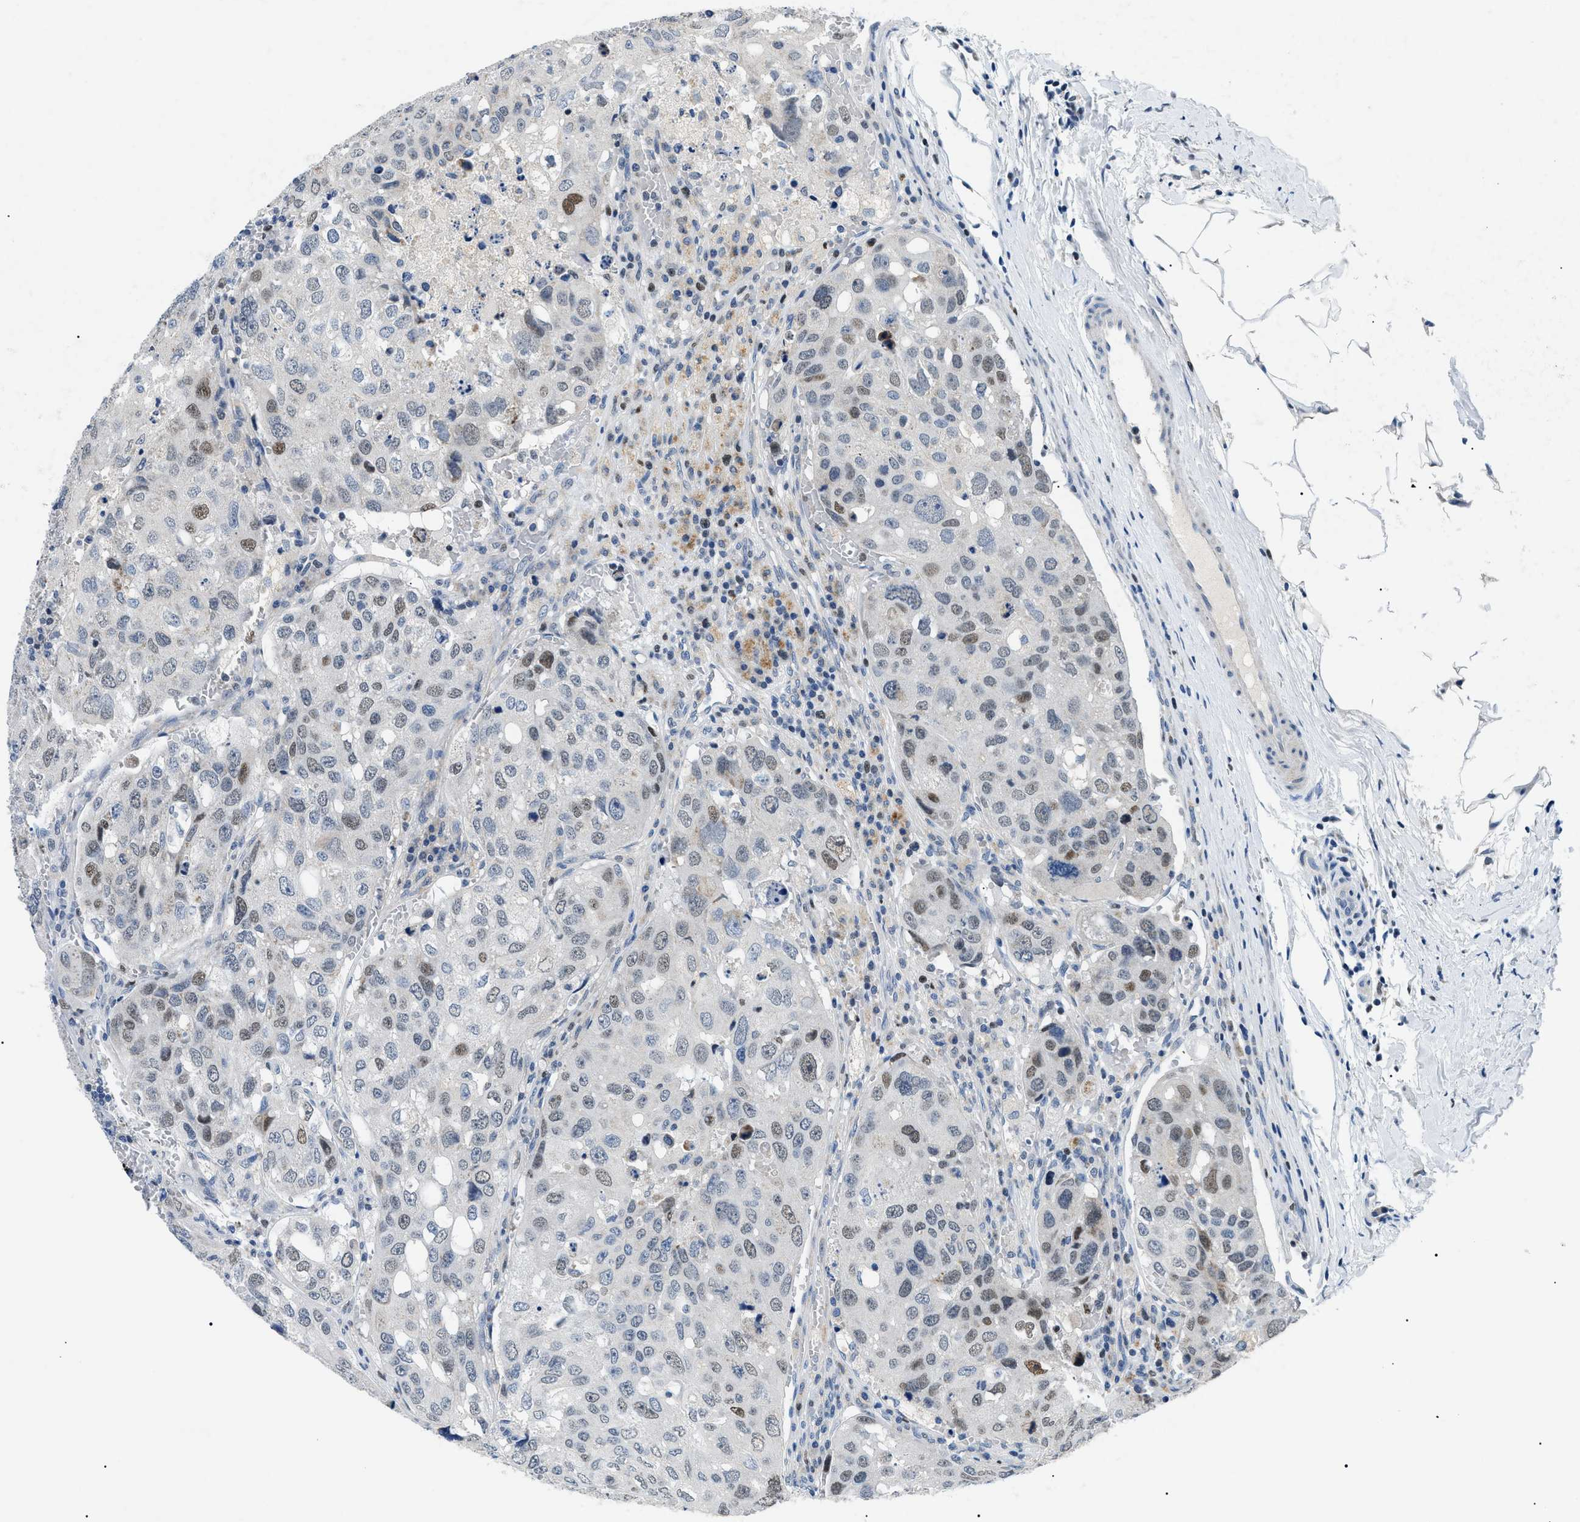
{"staining": {"intensity": "weak", "quantity": "25%-75%", "location": "nuclear"}, "tissue": "urothelial cancer", "cell_type": "Tumor cells", "image_type": "cancer", "snomed": [{"axis": "morphology", "description": "Urothelial carcinoma, High grade"}, {"axis": "topography", "description": "Lymph node"}, {"axis": "topography", "description": "Urinary bladder"}], "caption": "Protein expression analysis of human urothelial carcinoma (high-grade) reveals weak nuclear positivity in approximately 25%-75% of tumor cells.", "gene": "SMARCC1", "patient": {"sex": "male", "age": 51}}